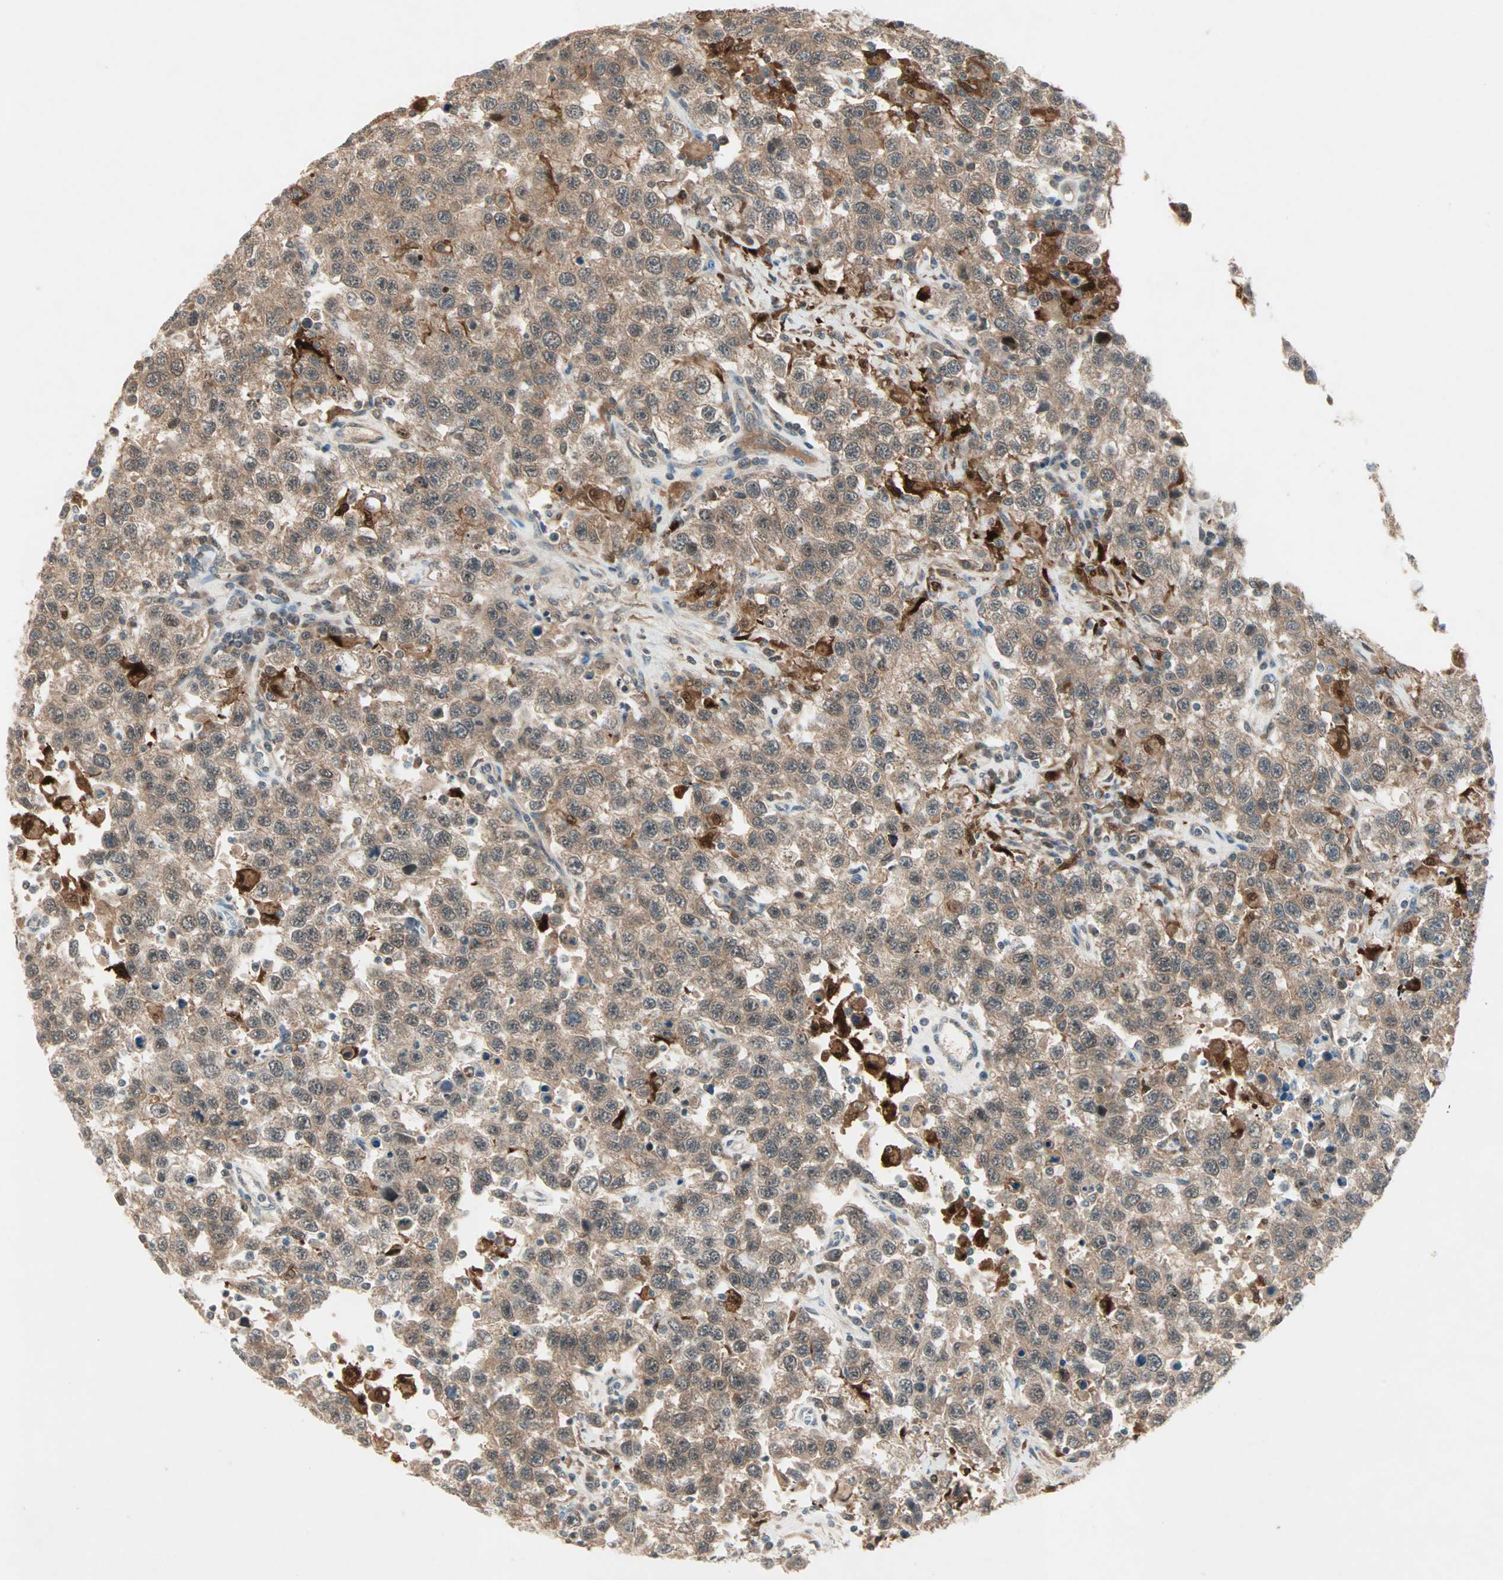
{"staining": {"intensity": "weak", "quantity": ">75%", "location": "cytoplasmic/membranous"}, "tissue": "testis cancer", "cell_type": "Tumor cells", "image_type": "cancer", "snomed": [{"axis": "morphology", "description": "Seminoma, NOS"}, {"axis": "topography", "description": "Testis"}], "caption": "Testis seminoma stained with a protein marker demonstrates weak staining in tumor cells.", "gene": "RTL6", "patient": {"sex": "male", "age": 41}}